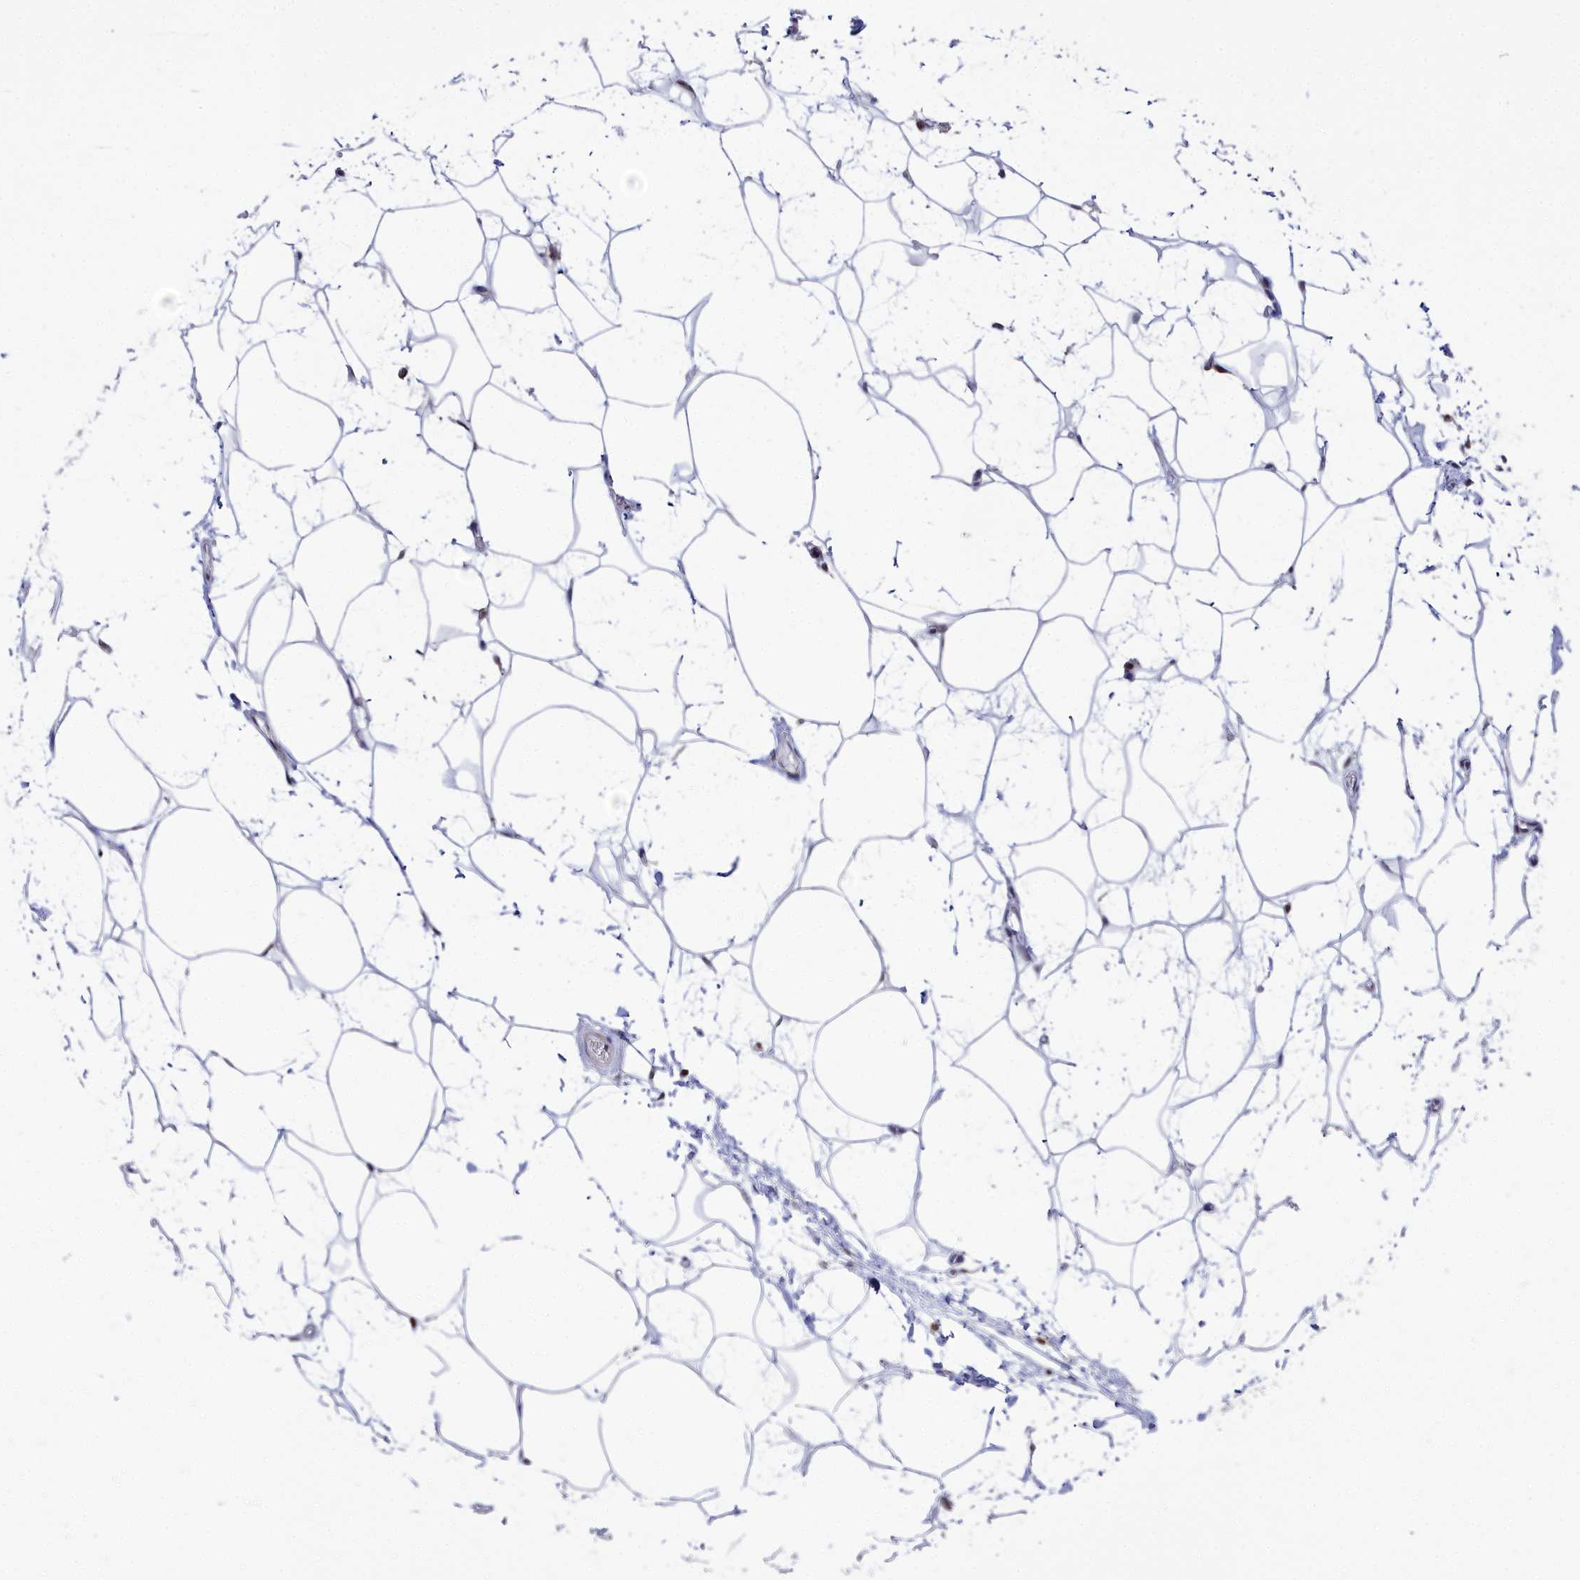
{"staining": {"intensity": "weak", "quantity": "25%-75%", "location": "nuclear"}, "tissue": "adipose tissue", "cell_type": "Adipocytes", "image_type": "normal", "snomed": [{"axis": "morphology", "description": "Normal tissue, NOS"}, {"axis": "morphology", "description": "Adenocarcinoma, NOS"}, {"axis": "topography", "description": "Rectum"}, {"axis": "topography", "description": "Vagina"}, {"axis": "topography", "description": "Peripheral nerve tissue"}], "caption": "Approximately 25%-75% of adipocytes in normal human adipose tissue exhibit weak nuclear protein positivity as visualized by brown immunohistochemical staining.", "gene": "CCDC97", "patient": {"sex": "female", "age": 71}}